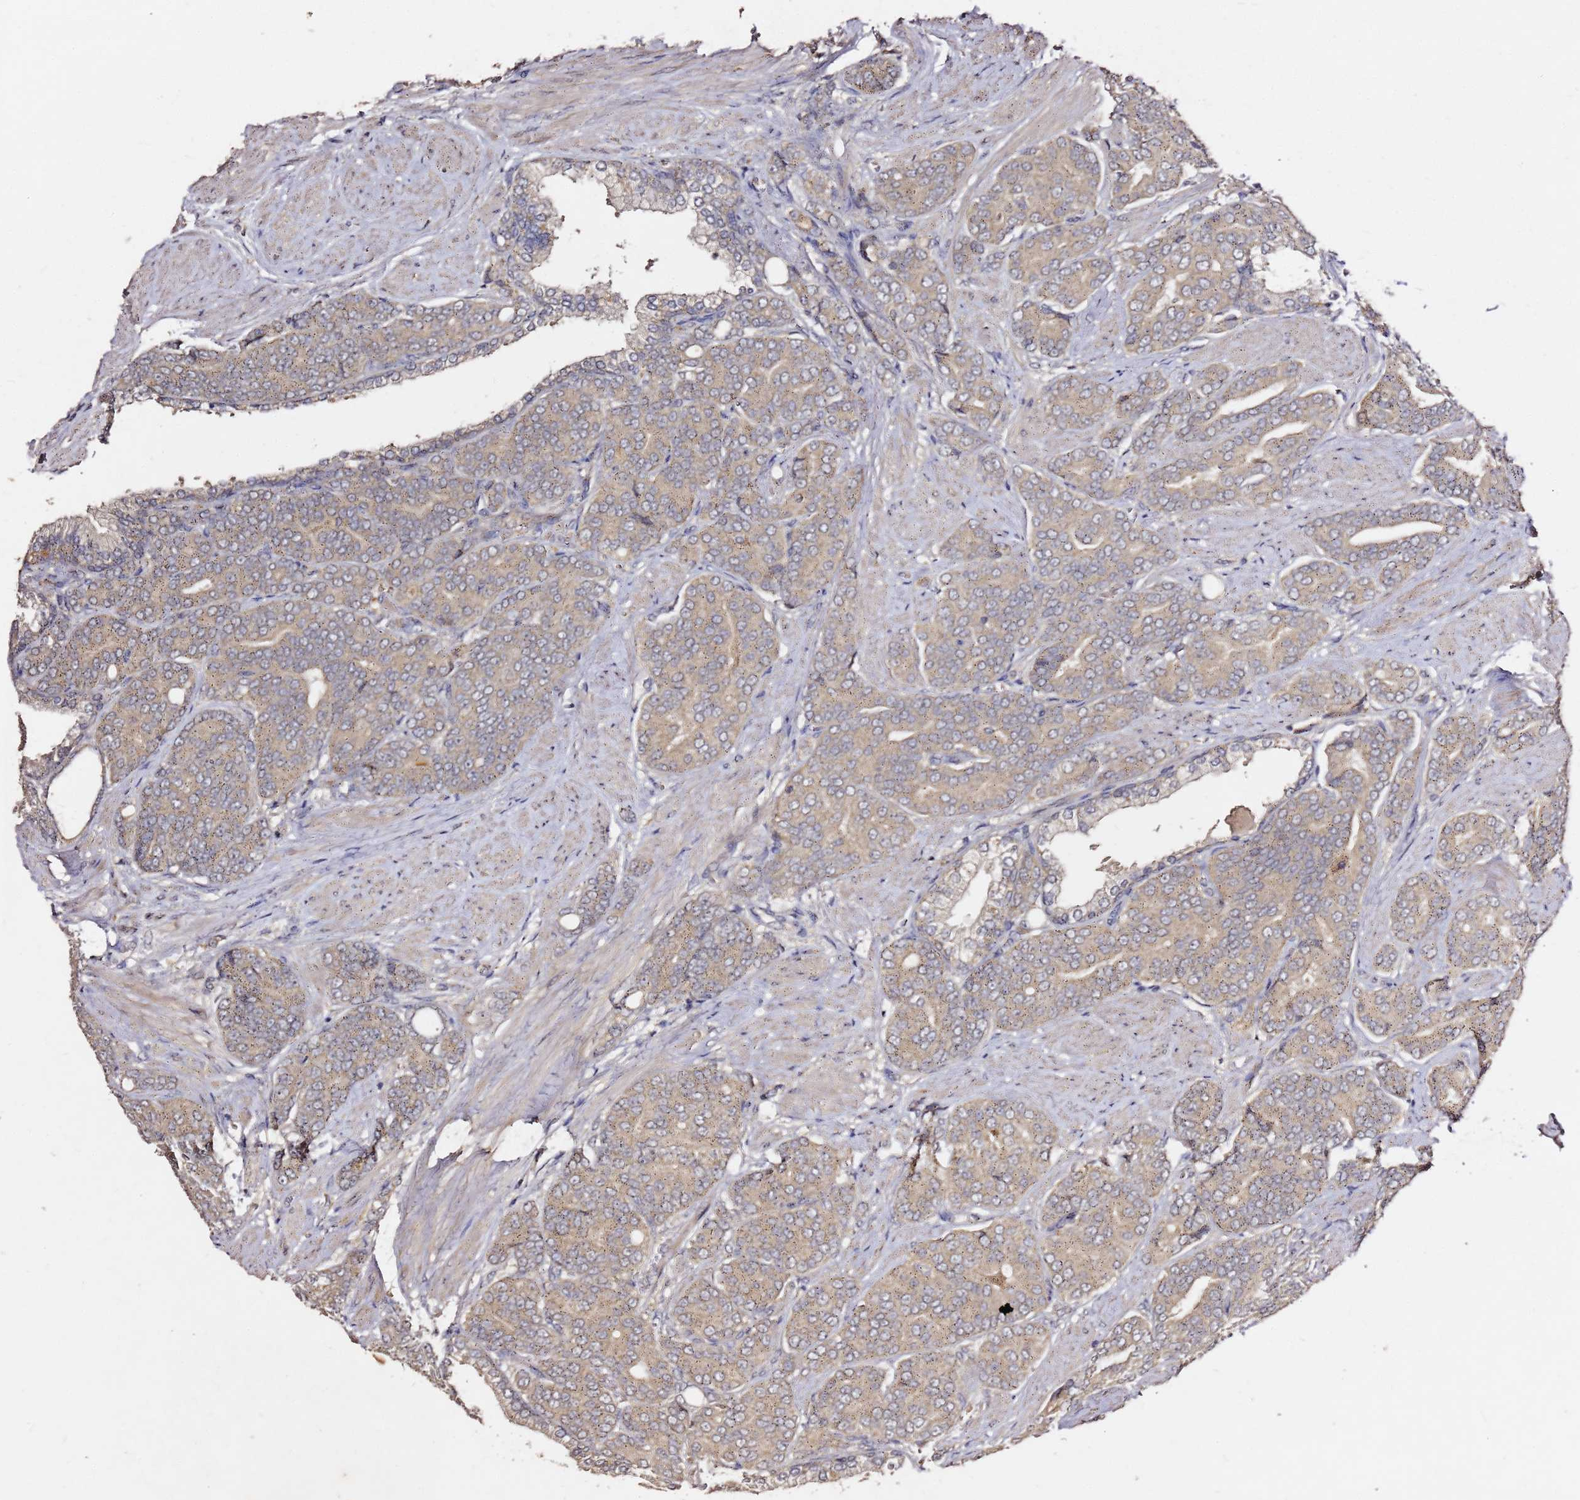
{"staining": {"intensity": "weak", "quantity": "25%-75%", "location": "cytoplasmic/membranous"}, "tissue": "prostate cancer", "cell_type": "Tumor cells", "image_type": "cancer", "snomed": [{"axis": "morphology", "description": "Adenocarcinoma, High grade"}, {"axis": "topography", "description": "Prostate"}], "caption": "A brown stain highlights weak cytoplasmic/membranous staining of a protein in human adenocarcinoma (high-grade) (prostate) tumor cells.", "gene": "C6orf136", "patient": {"sex": "male", "age": 67}}